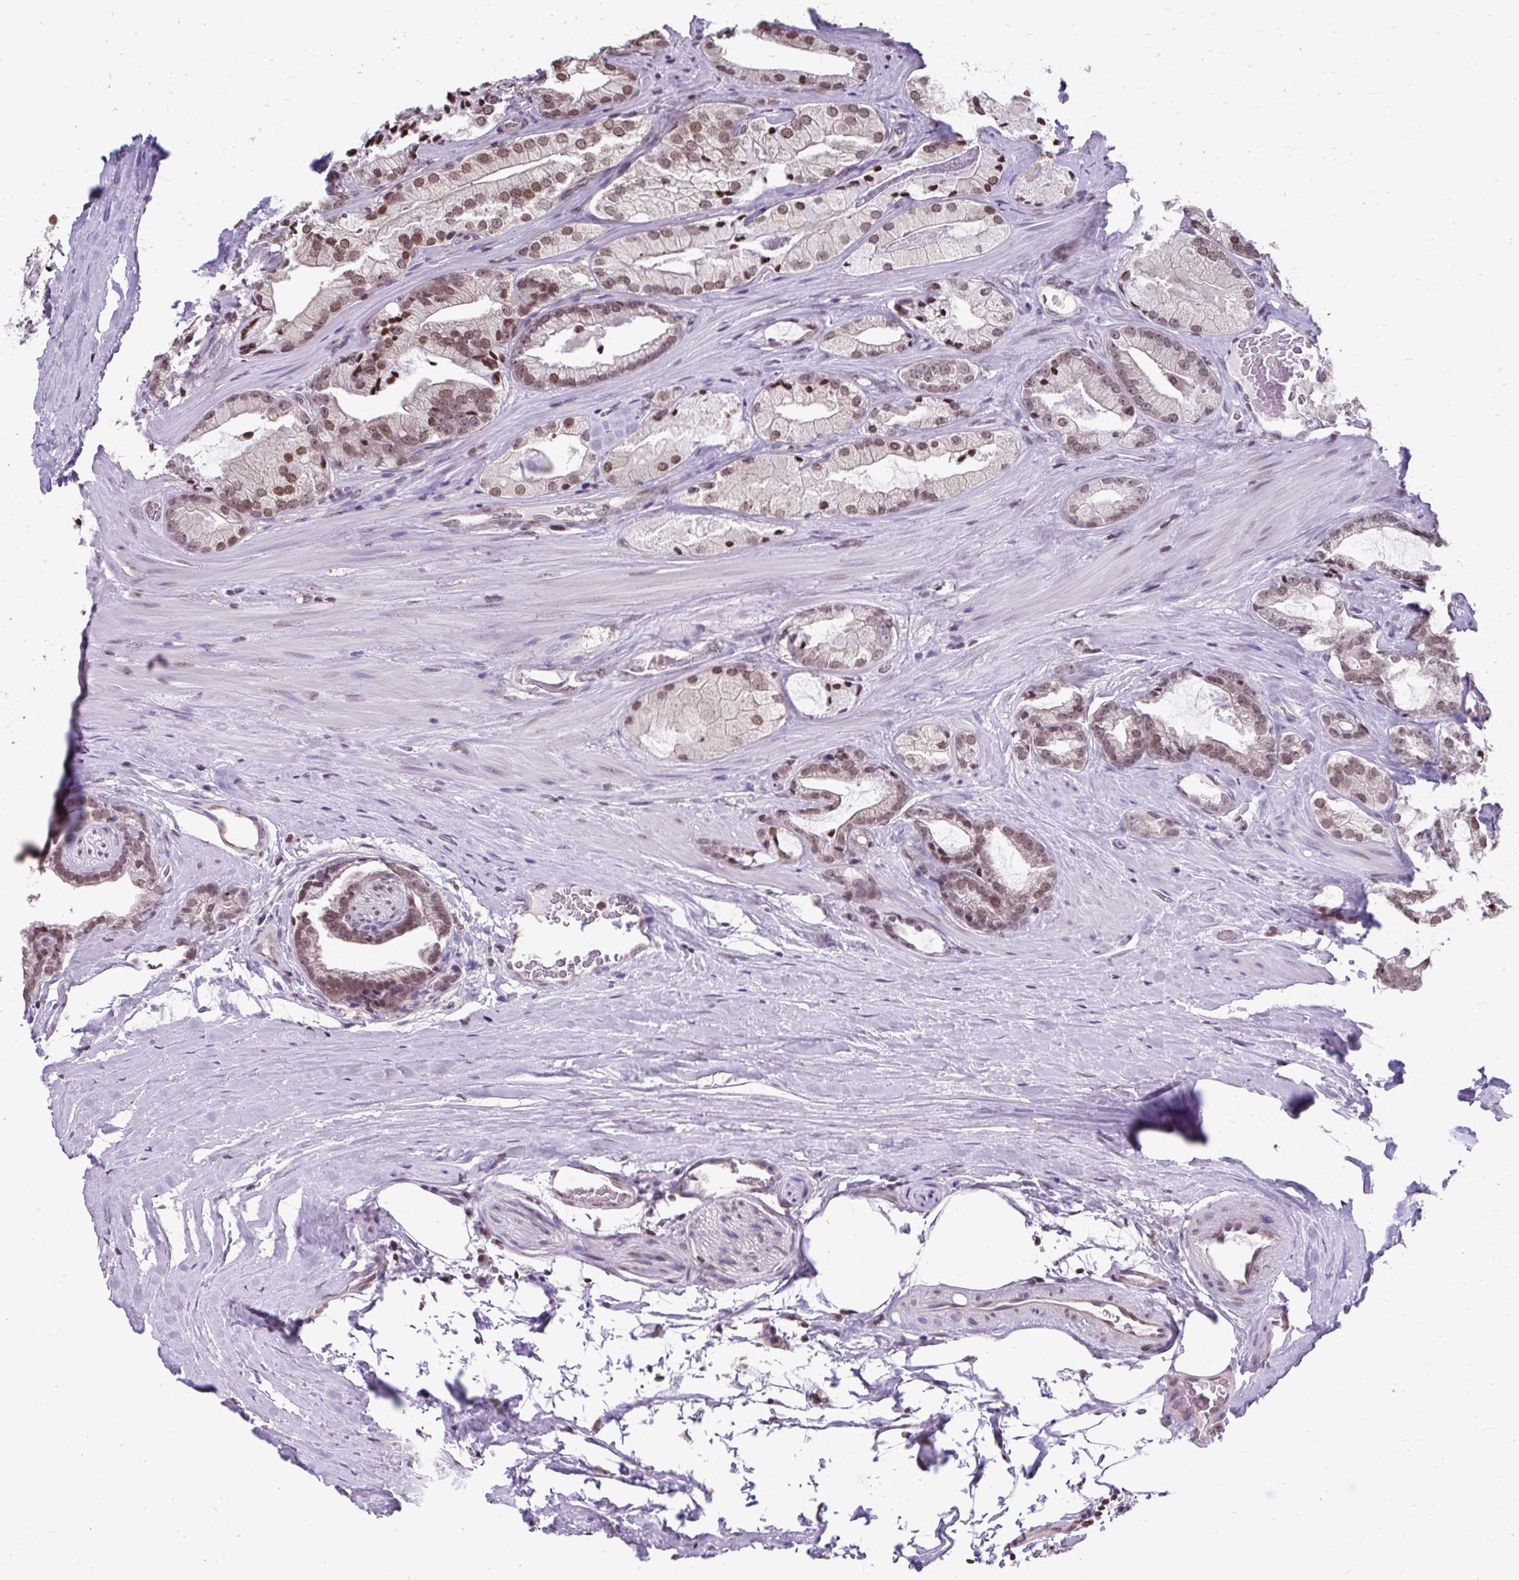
{"staining": {"intensity": "moderate", "quantity": ">75%", "location": "nuclear"}, "tissue": "prostate cancer", "cell_type": "Tumor cells", "image_type": "cancer", "snomed": [{"axis": "morphology", "description": "Adenocarcinoma, High grade"}, {"axis": "topography", "description": "Prostate"}], "caption": "Tumor cells reveal moderate nuclear expression in about >75% of cells in prostate cancer.", "gene": "ORC3", "patient": {"sex": "male", "age": 68}}